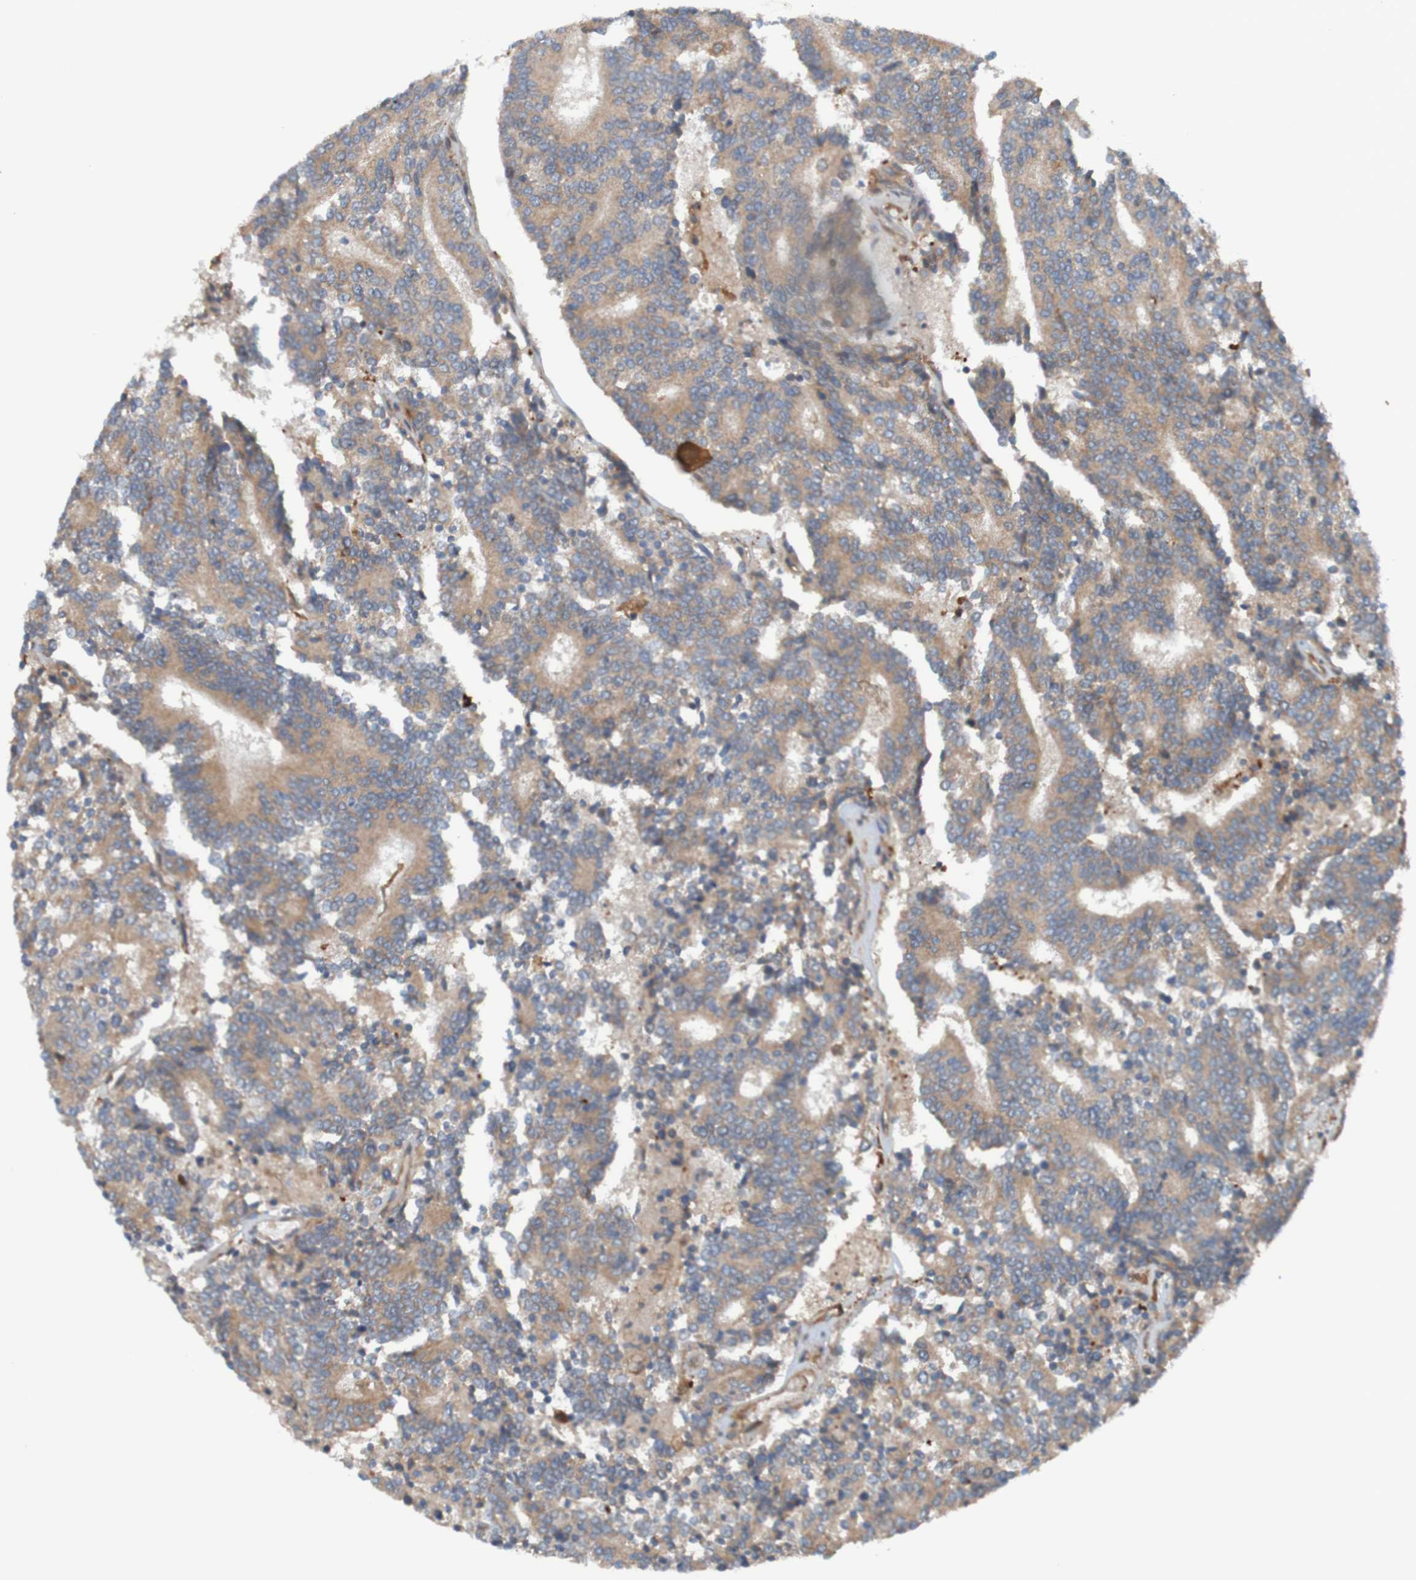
{"staining": {"intensity": "moderate", "quantity": ">75%", "location": "cytoplasmic/membranous"}, "tissue": "prostate cancer", "cell_type": "Tumor cells", "image_type": "cancer", "snomed": [{"axis": "morphology", "description": "Normal tissue, NOS"}, {"axis": "morphology", "description": "Adenocarcinoma, High grade"}, {"axis": "topography", "description": "Prostate"}, {"axis": "topography", "description": "Seminal veicle"}], "caption": "Adenocarcinoma (high-grade) (prostate) was stained to show a protein in brown. There is medium levels of moderate cytoplasmic/membranous staining in about >75% of tumor cells.", "gene": "DNAJC4", "patient": {"sex": "male", "age": 55}}